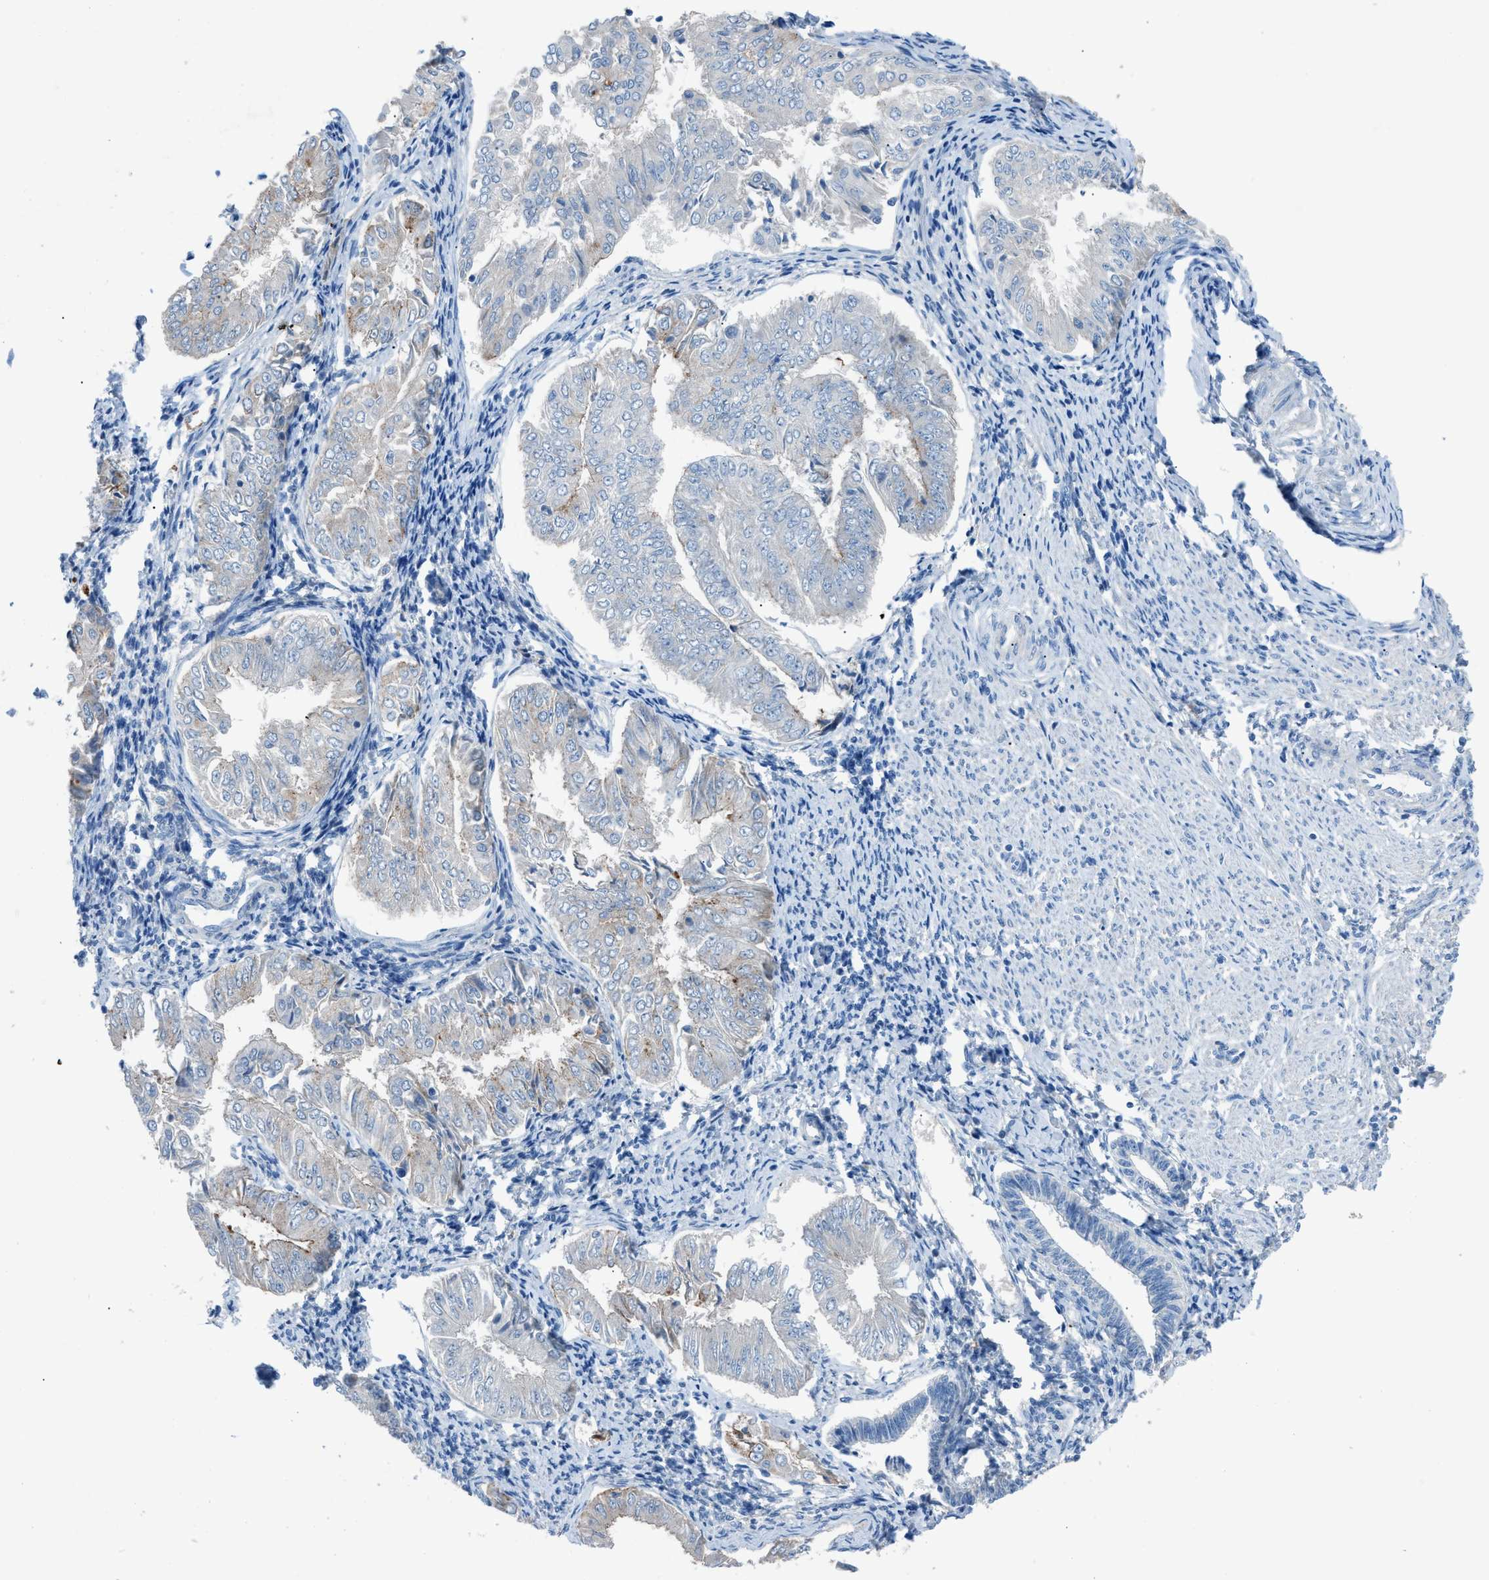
{"staining": {"intensity": "weak", "quantity": "<25%", "location": "cytoplasmic/membranous"}, "tissue": "endometrial cancer", "cell_type": "Tumor cells", "image_type": "cancer", "snomed": [{"axis": "morphology", "description": "Adenocarcinoma, NOS"}, {"axis": "topography", "description": "Endometrium"}], "caption": "Tumor cells show no significant protein expression in endometrial adenocarcinoma.", "gene": "C5AR2", "patient": {"sex": "female", "age": 53}}